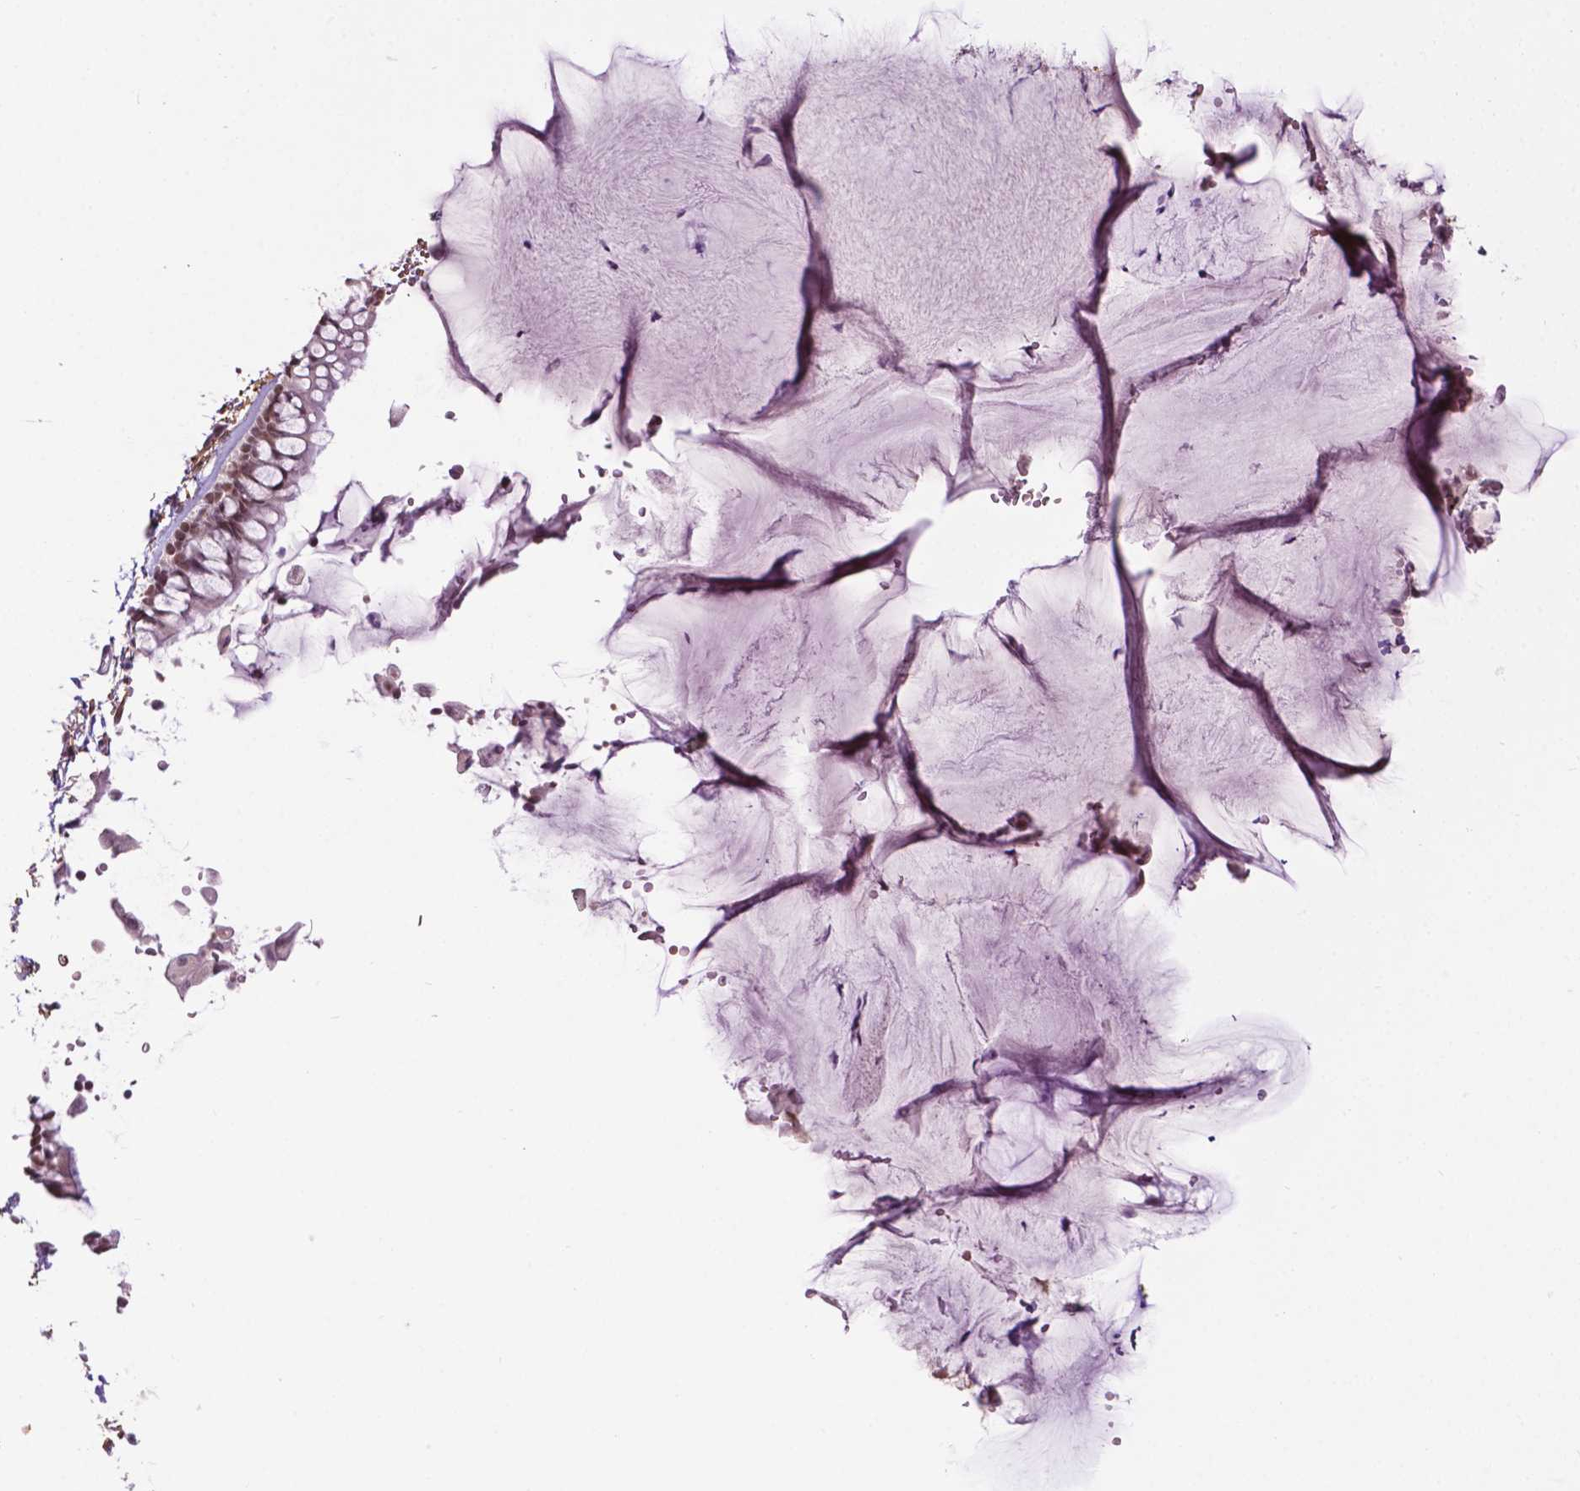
{"staining": {"intensity": "moderate", "quantity": "<25%", "location": "nuclear"}, "tissue": "adipose tissue", "cell_type": "Adipocytes", "image_type": "normal", "snomed": [{"axis": "morphology", "description": "Normal tissue, NOS"}, {"axis": "topography", "description": "Cartilage tissue"}, {"axis": "topography", "description": "Bronchus"}], "caption": "Adipocytes display low levels of moderate nuclear expression in approximately <25% of cells in benign adipose tissue.", "gene": "UBQLN4", "patient": {"sex": "female", "age": 79}}